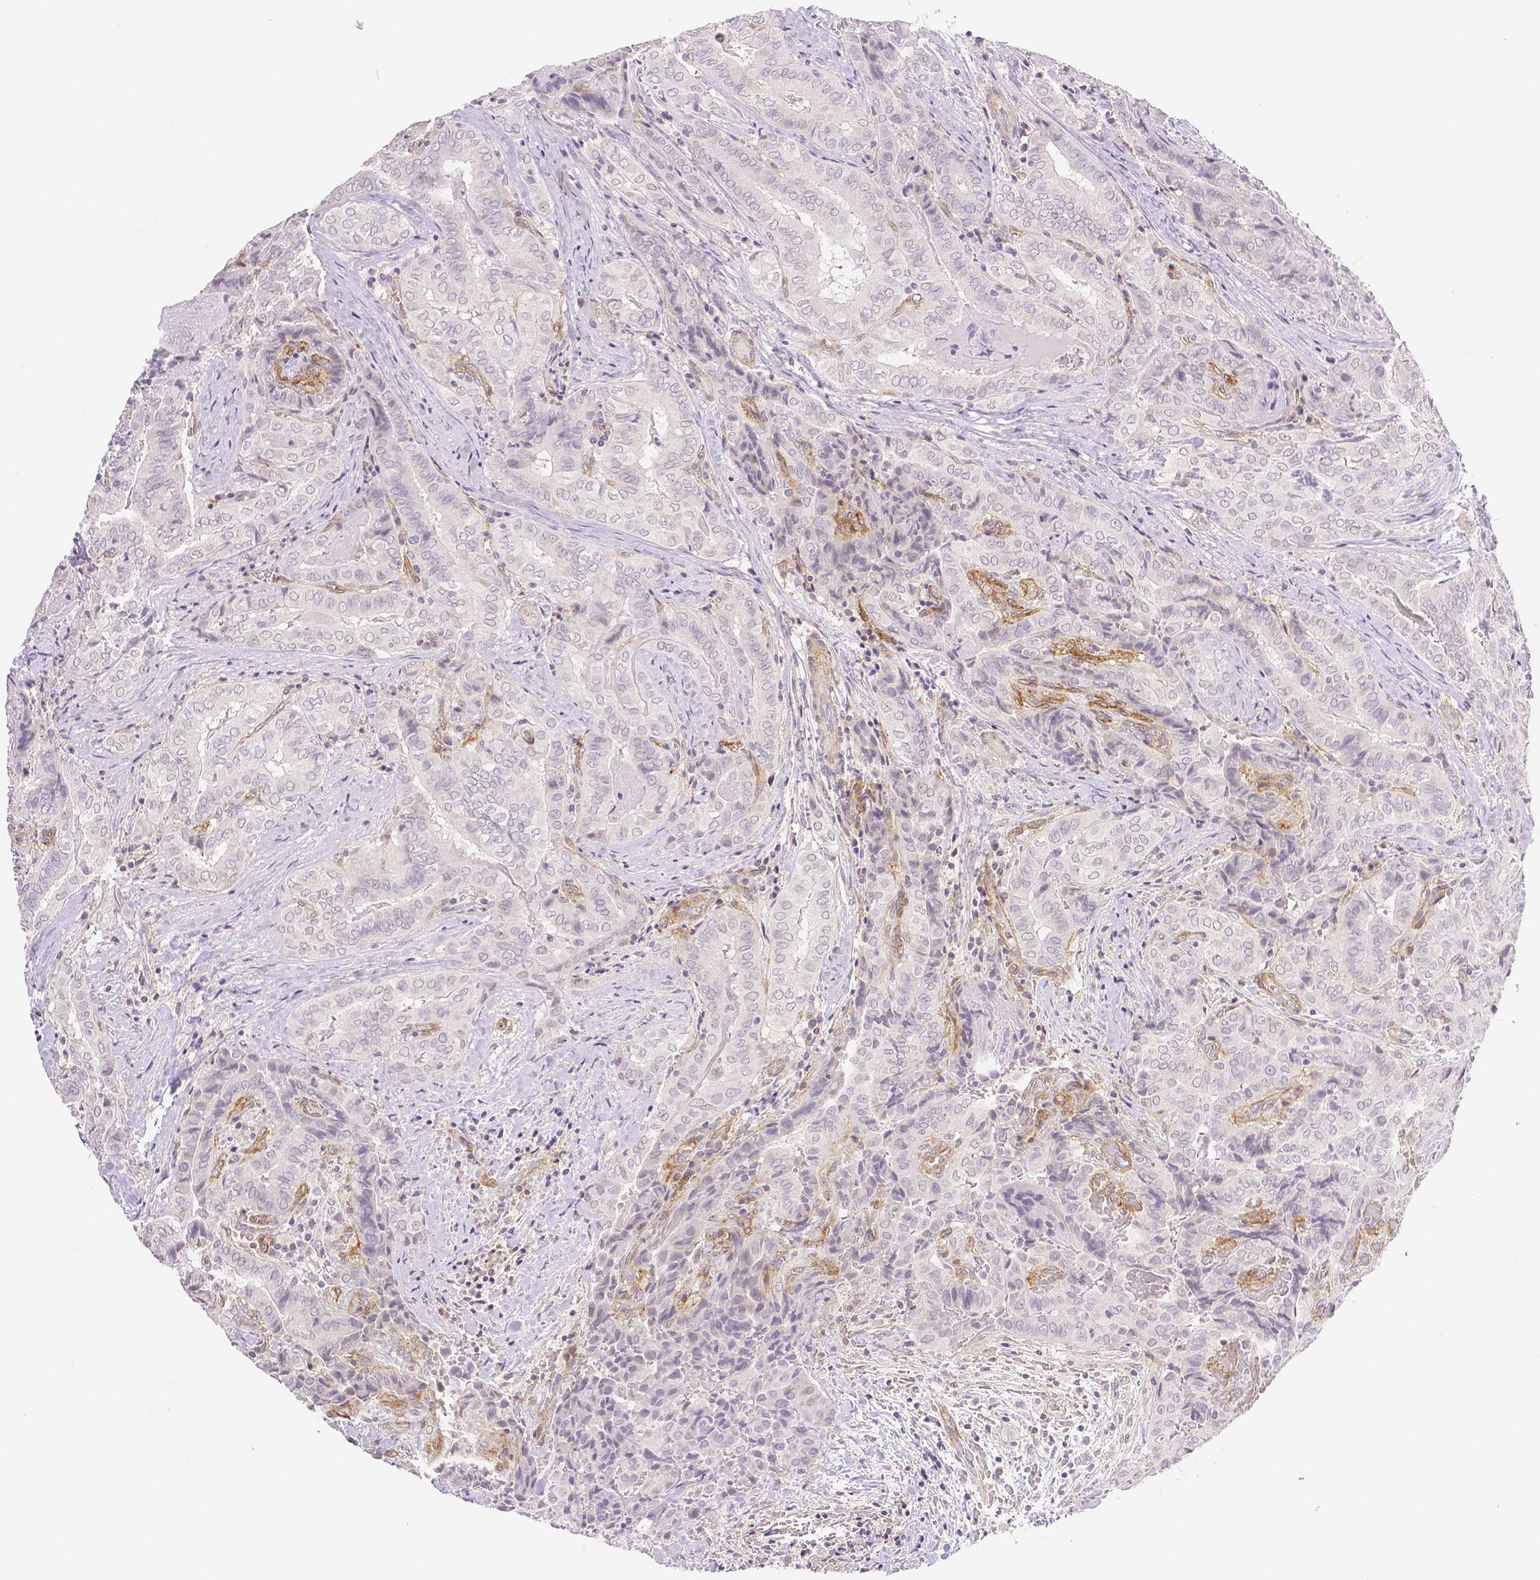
{"staining": {"intensity": "negative", "quantity": "none", "location": "none"}, "tissue": "thyroid cancer", "cell_type": "Tumor cells", "image_type": "cancer", "snomed": [{"axis": "morphology", "description": "Papillary adenocarcinoma, NOS"}, {"axis": "topography", "description": "Thyroid gland"}], "caption": "Immunohistochemical staining of papillary adenocarcinoma (thyroid) displays no significant positivity in tumor cells. The staining was performed using DAB to visualize the protein expression in brown, while the nuclei were stained in blue with hematoxylin (Magnification: 20x).", "gene": "THY1", "patient": {"sex": "female", "age": 61}}